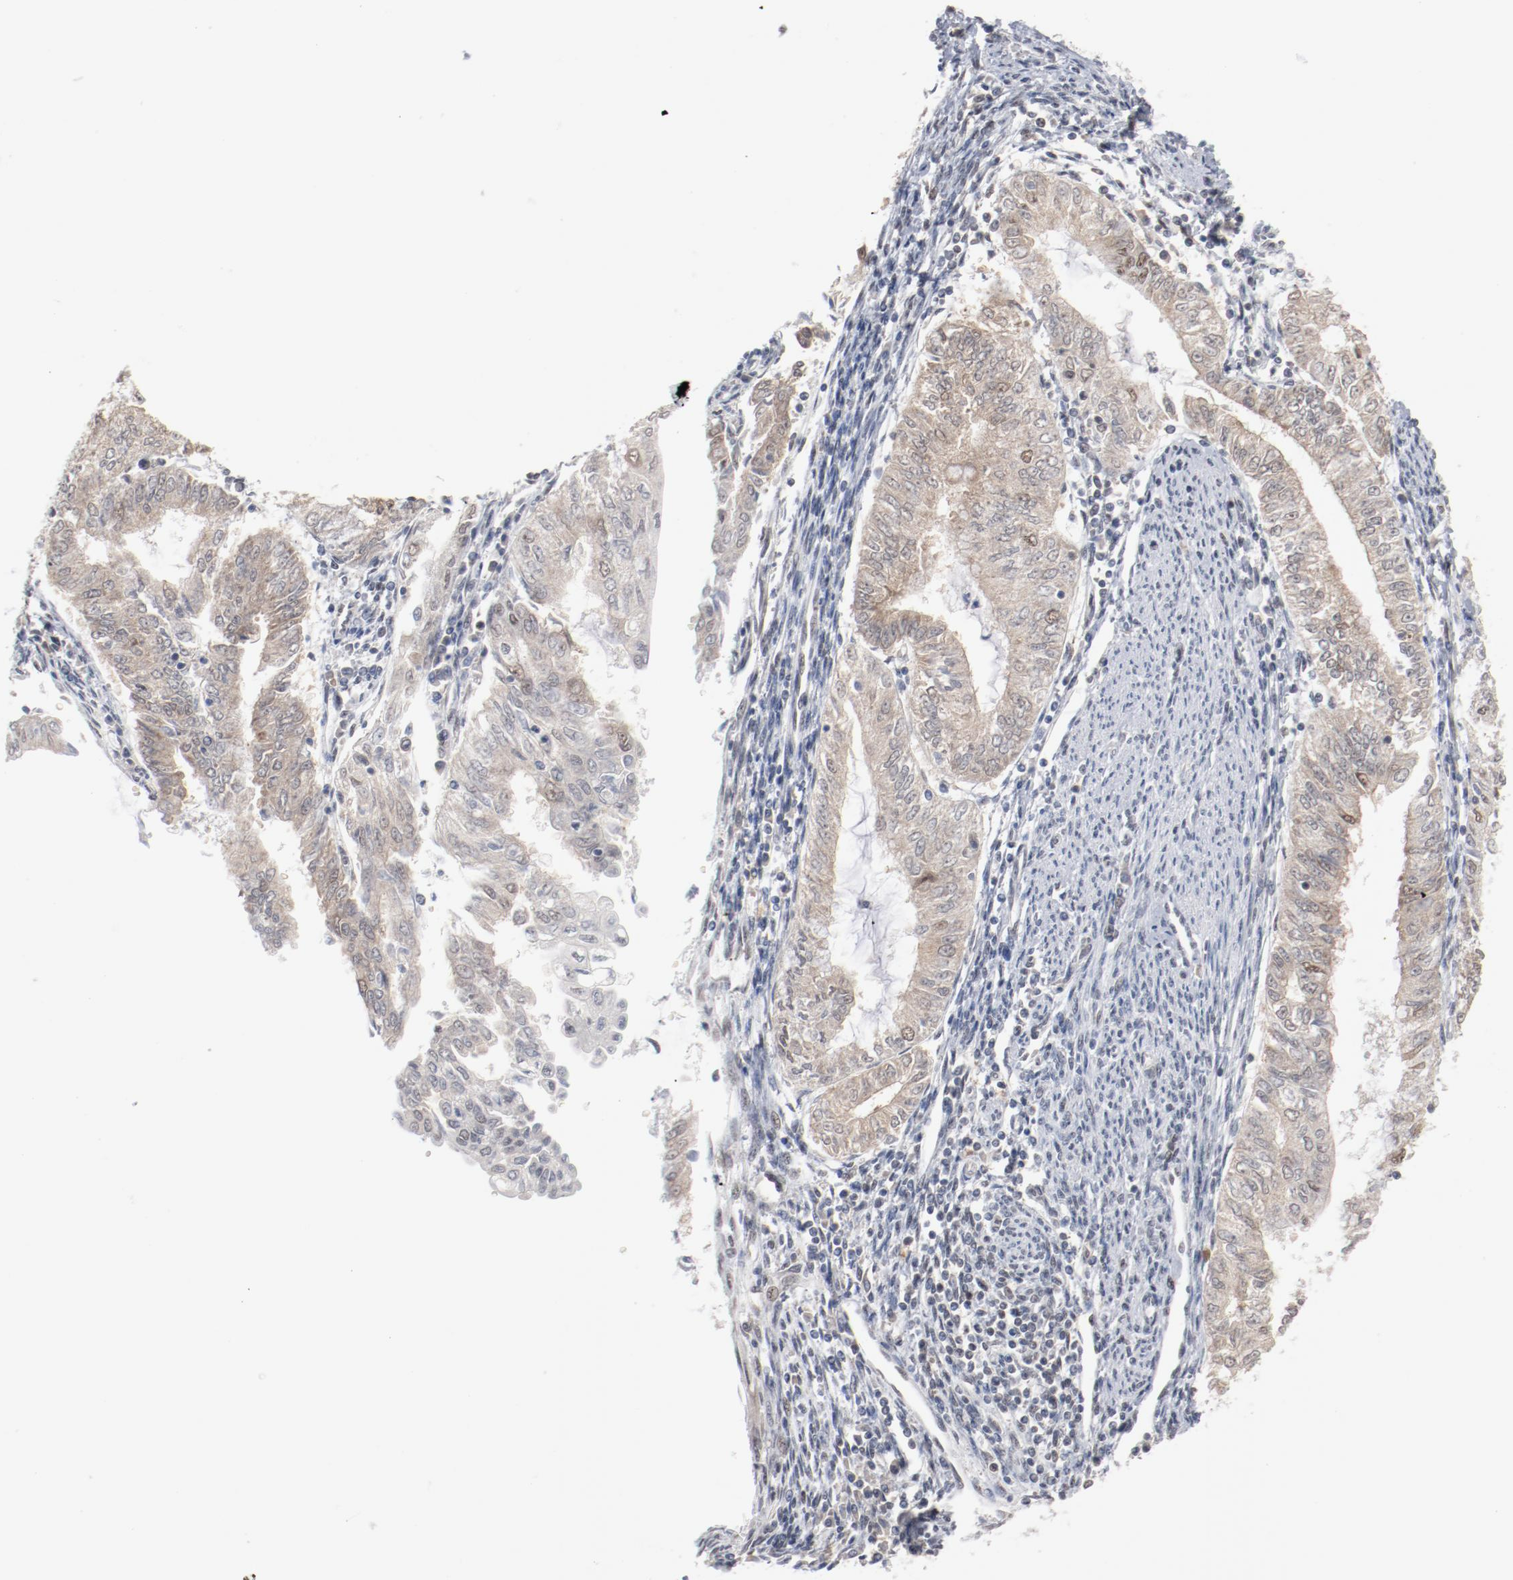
{"staining": {"intensity": "moderate", "quantity": ">75%", "location": "cytoplasmic/membranous,nuclear"}, "tissue": "endometrial cancer", "cell_type": "Tumor cells", "image_type": "cancer", "snomed": [{"axis": "morphology", "description": "Adenocarcinoma, NOS"}, {"axis": "topography", "description": "Endometrium"}], "caption": "This is an image of immunohistochemistry staining of adenocarcinoma (endometrial), which shows moderate expression in the cytoplasmic/membranous and nuclear of tumor cells.", "gene": "BUB3", "patient": {"sex": "female", "age": 66}}